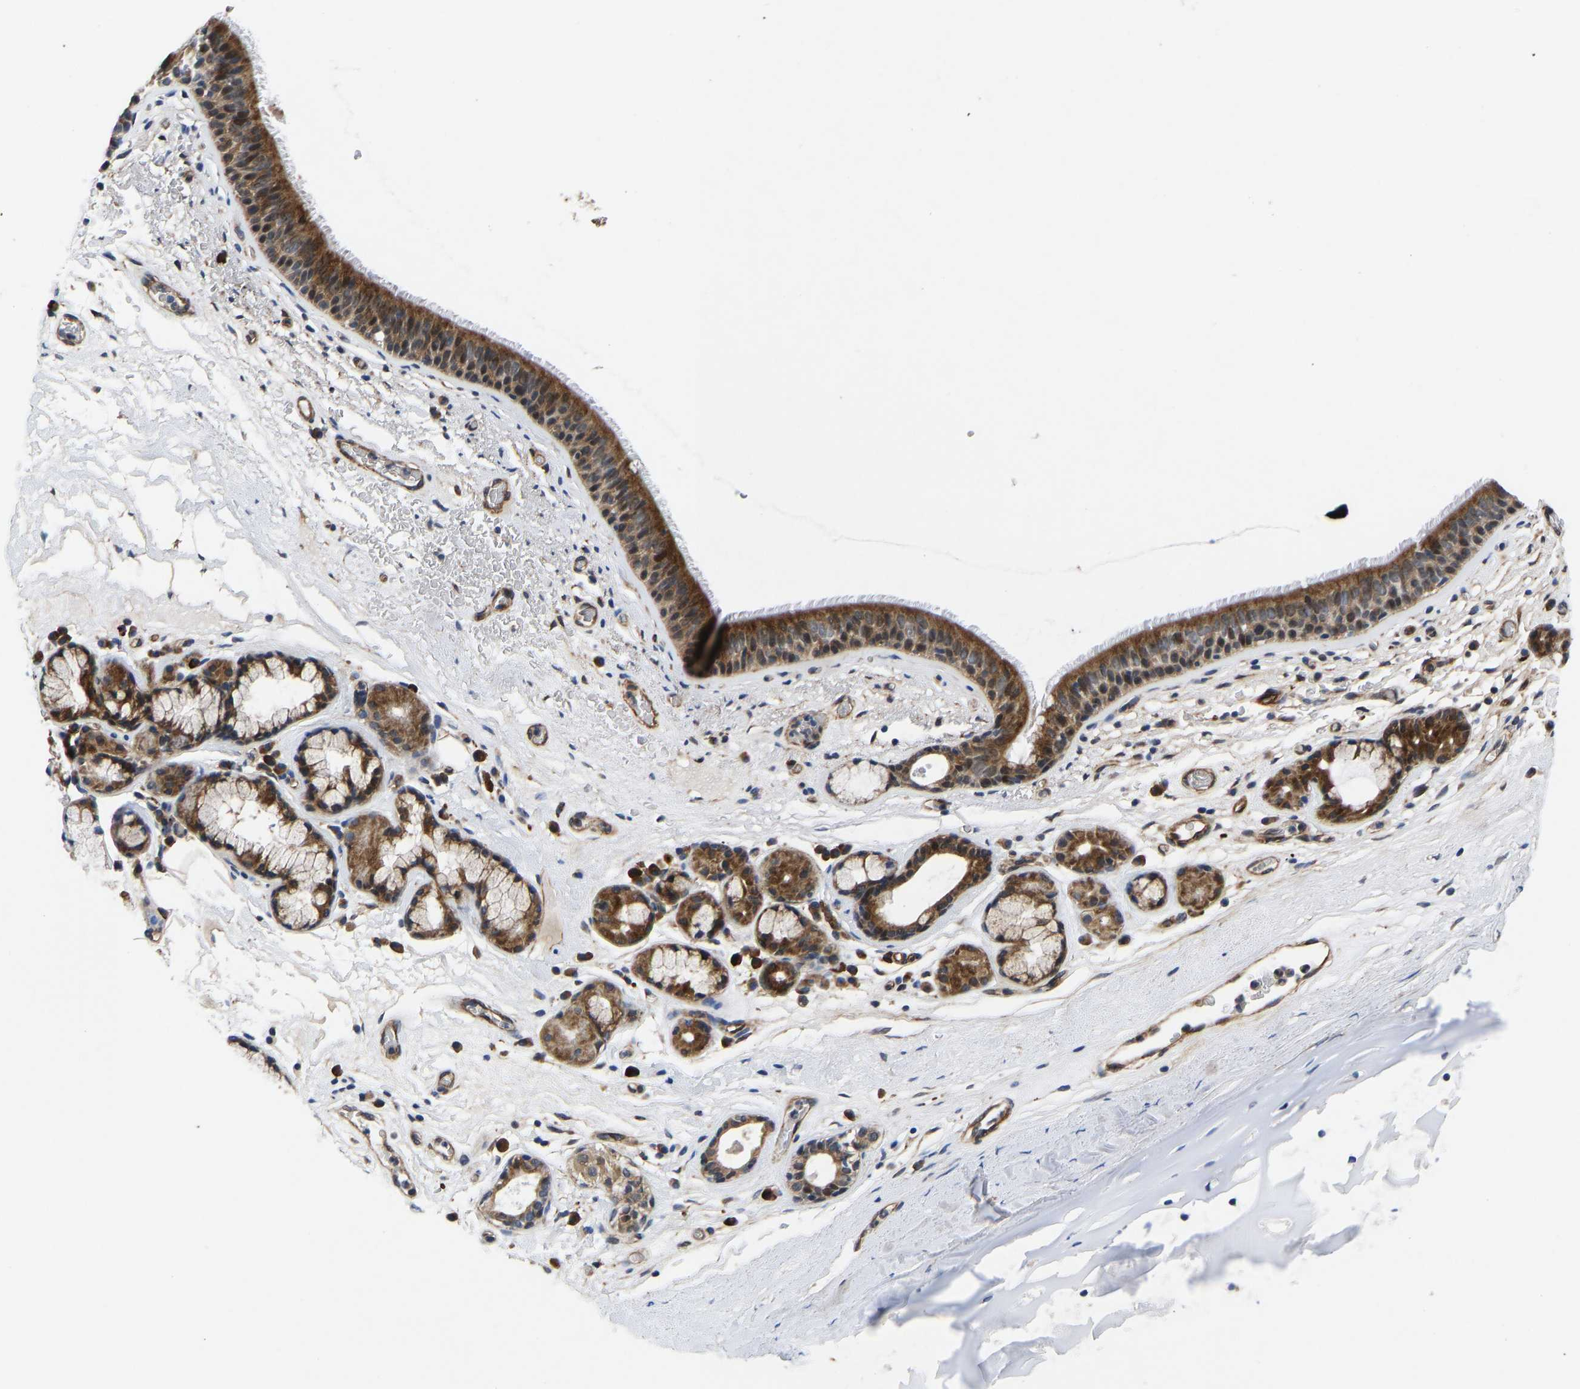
{"staining": {"intensity": "strong", "quantity": ">75%", "location": "cytoplasmic/membranous"}, "tissue": "bronchus", "cell_type": "Respiratory epithelial cells", "image_type": "normal", "snomed": [{"axis": "morphology", "description": "Normal tissue, NOS"}, {"axis": "topography", "description": "Cartilage tissue"}], "caption": "Bronchus was stained to show a protein in brown. There is high levels of strong cytoplasmic/membranous expression in approximately >75% of respiratory epithelial cells. Immunohistochemistry (ihc) stains the protein of interest in brown and the nuclei are stained blue.", "gene": "TMEM38B", "patient": {"sex": "female", "age": 63}}